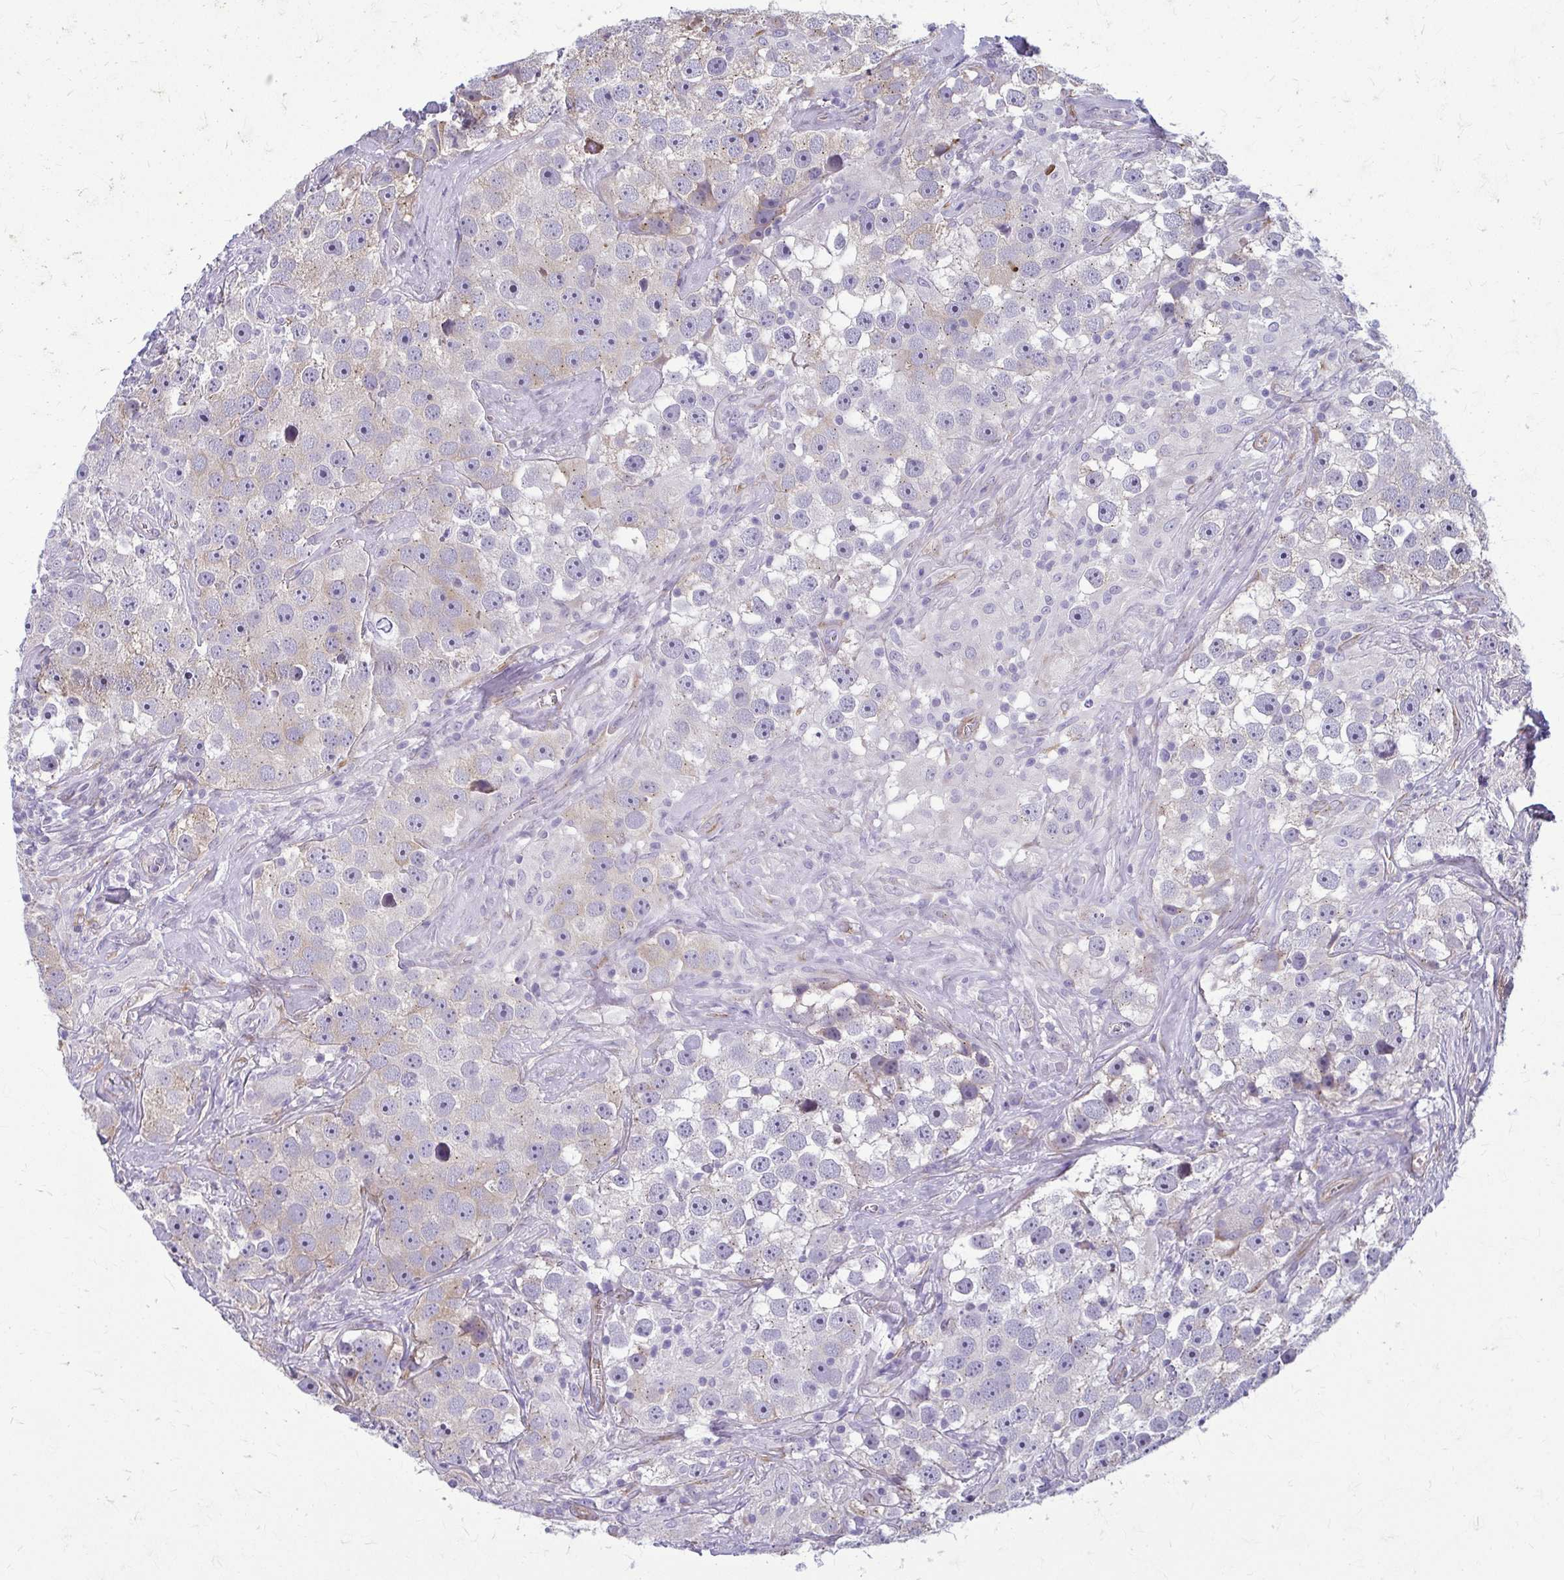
{"staining": {"intensity": "weak", "quantity": "<25%", "location": "cytoplasmic/membranous"}, "tissue": "testis cancer", "cell_type": "Tumor cells", "image_type": "cancer", "snomed": [{"axis": "morphology", "description": "Seminoma, NOS"}, {"axis": "topography", "description": "Testis"}], "caption": "There is no significant staining in tumor cells of testis seminoma. (Brightfield microscopy of DAB (3,3'-diaminobenzidine) IHC at high magnification).", "gene": "DEPP1", "patient": {"sex": "male", "age": 49}}